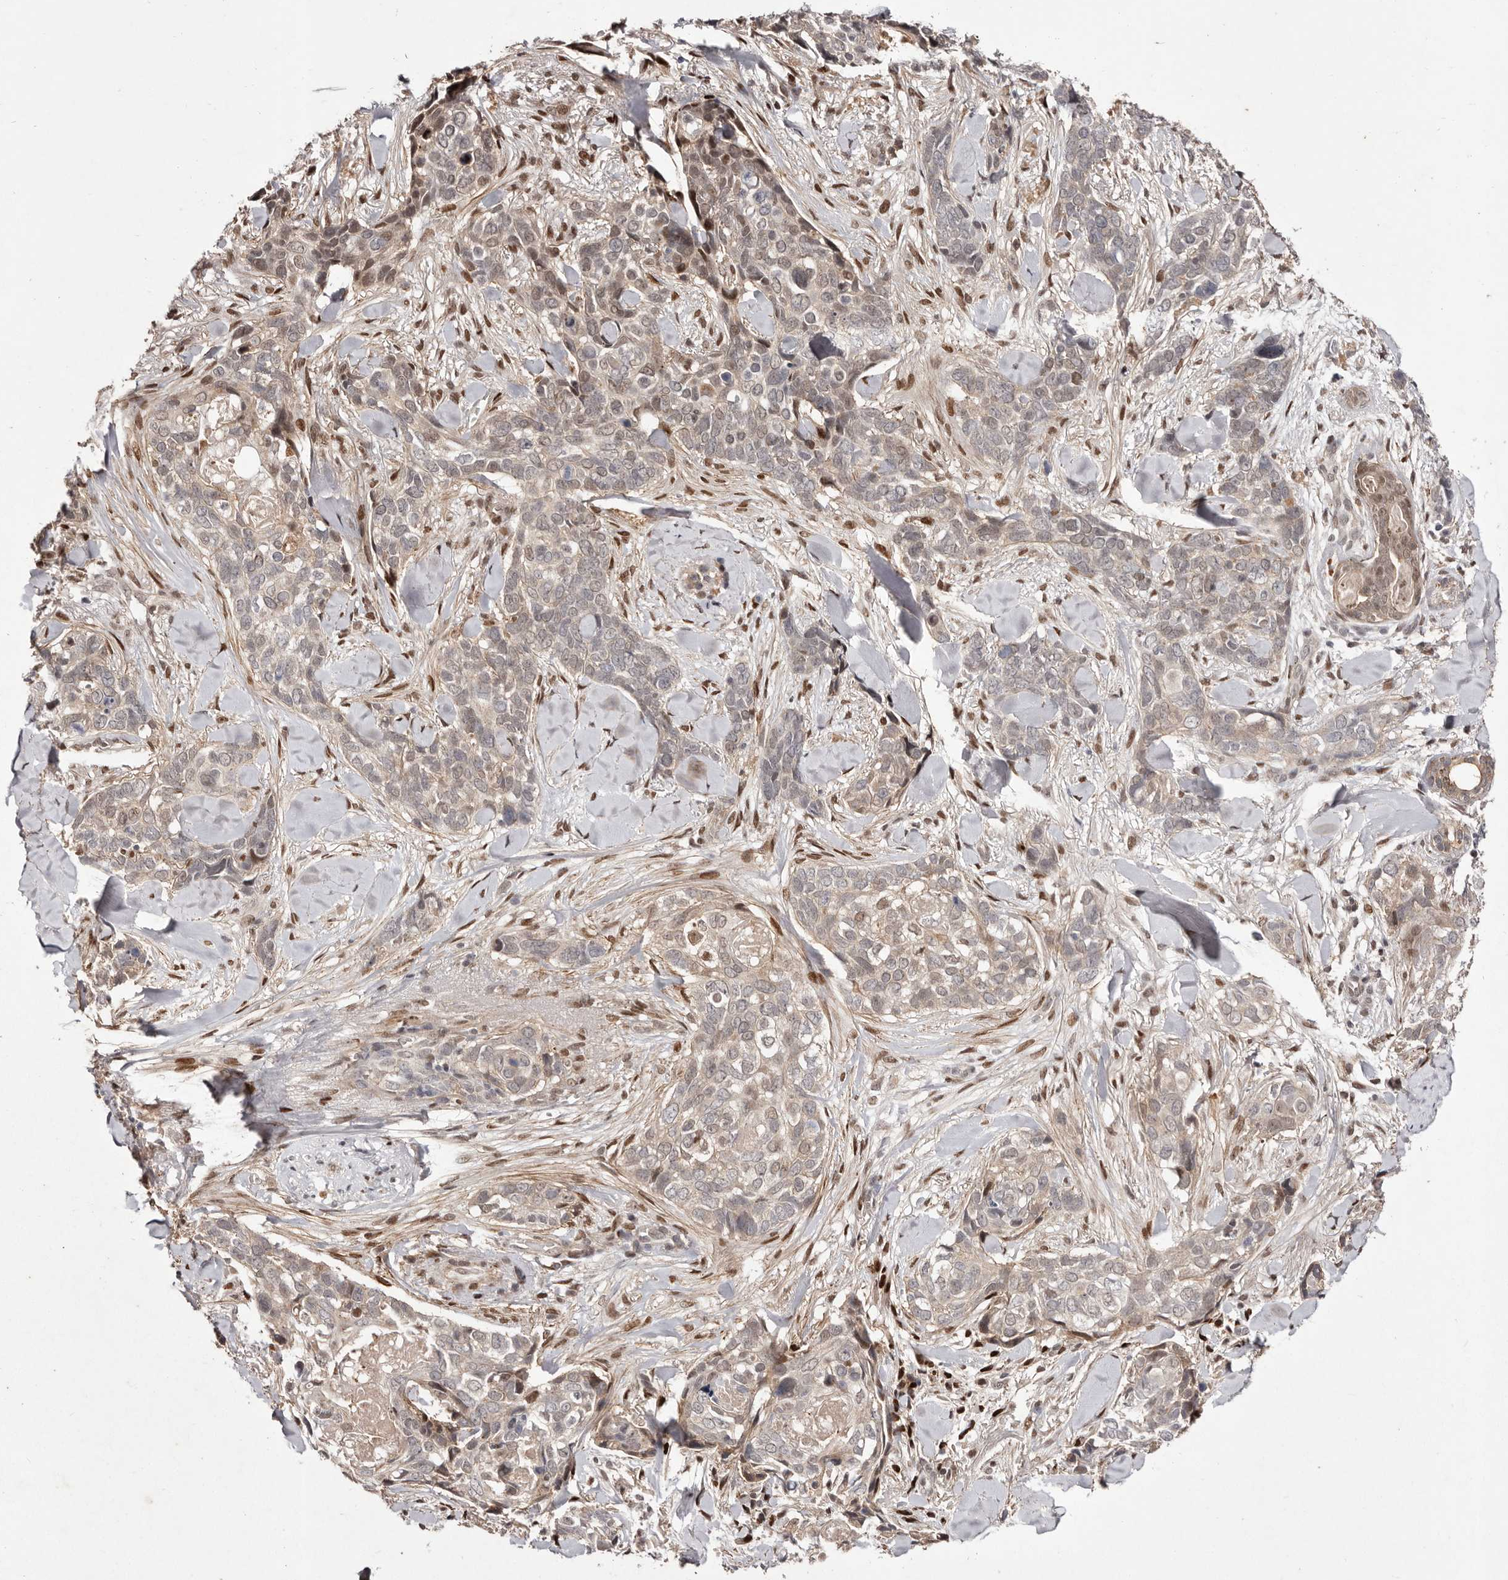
{"staining": {"intensity": "moderate", "quantity": "<25%", "location": "nuclear"}, "tissue": "skin cancer", "cell_type": "Tumor cells", "image_type": "cancer", "snomed": [{"axis": "morphology", "description": "Basal cell carcinoma"}, {"axis": "topography", "description": "Skin"}], "caption": "Immunohistochemistry of human basal cell carcinoma (skin) reveals low levels of moderate nuclear positivity in approximately <25% of tumor cells.", "gene": "FBXO5", "patient": {"sex": "female", "age": 82}}